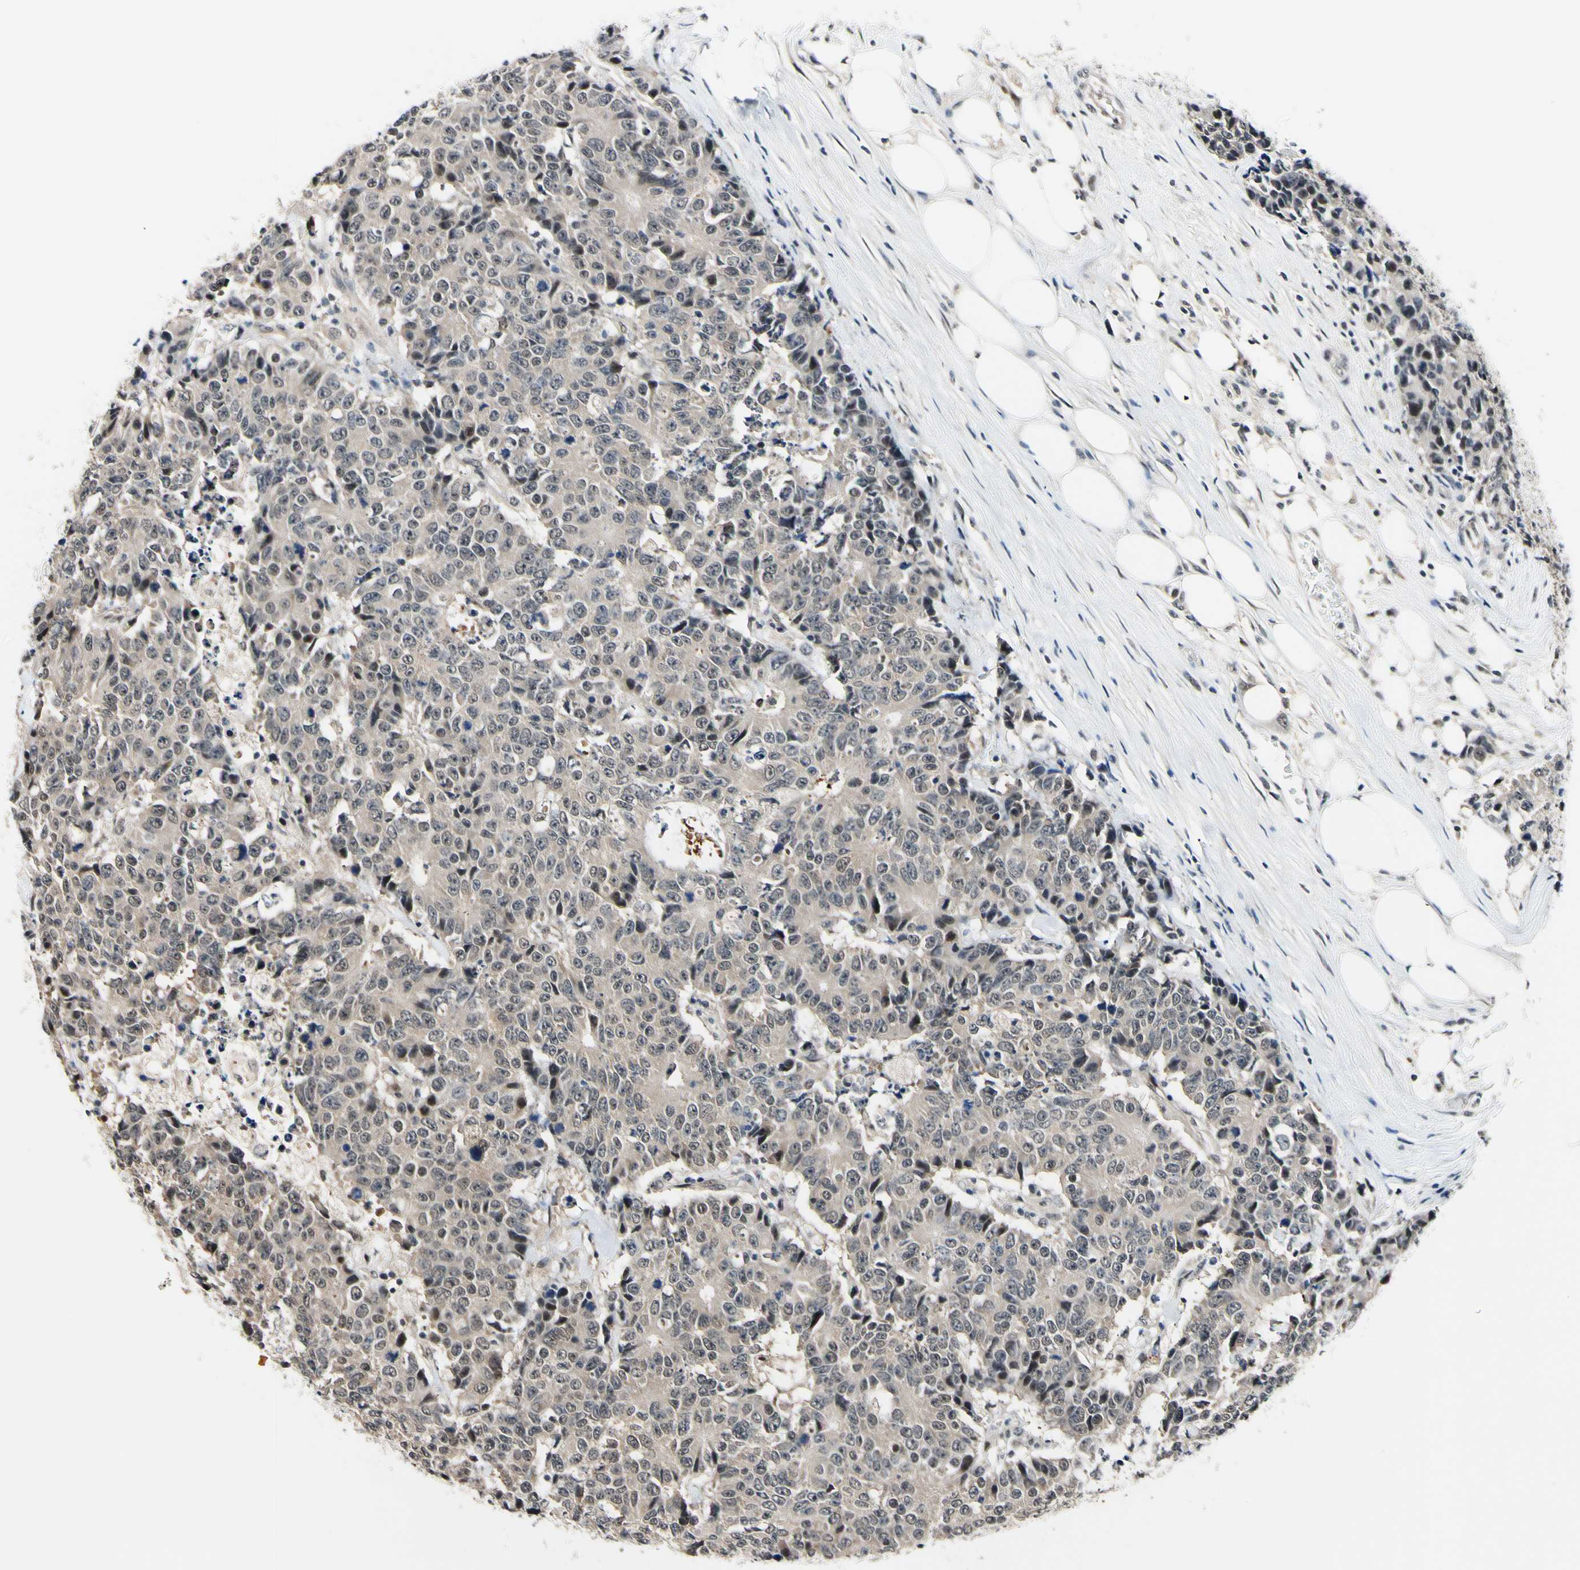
{"staining": {"intensity": "weak", "quantity": ">75%", "location": "cytoplasmic/membranous"}, "tissue": "colorectal cancer", "cell_type": "Tumor cells", "image_type": "cancer", "snomed": [{"axis": "morphology", "description": "Adenocarcinoma, NOS"}, {"axis": "topography", "description": "Colon"}], "caption": "Brown immunohistochemical staining in colorectal adenocarcinoma shows weak cytoplasmic/membranous expression in approximately >75% of tumor cells.", "gene": "PSMD10", "patient": {"sex": "female", "age": 86}}